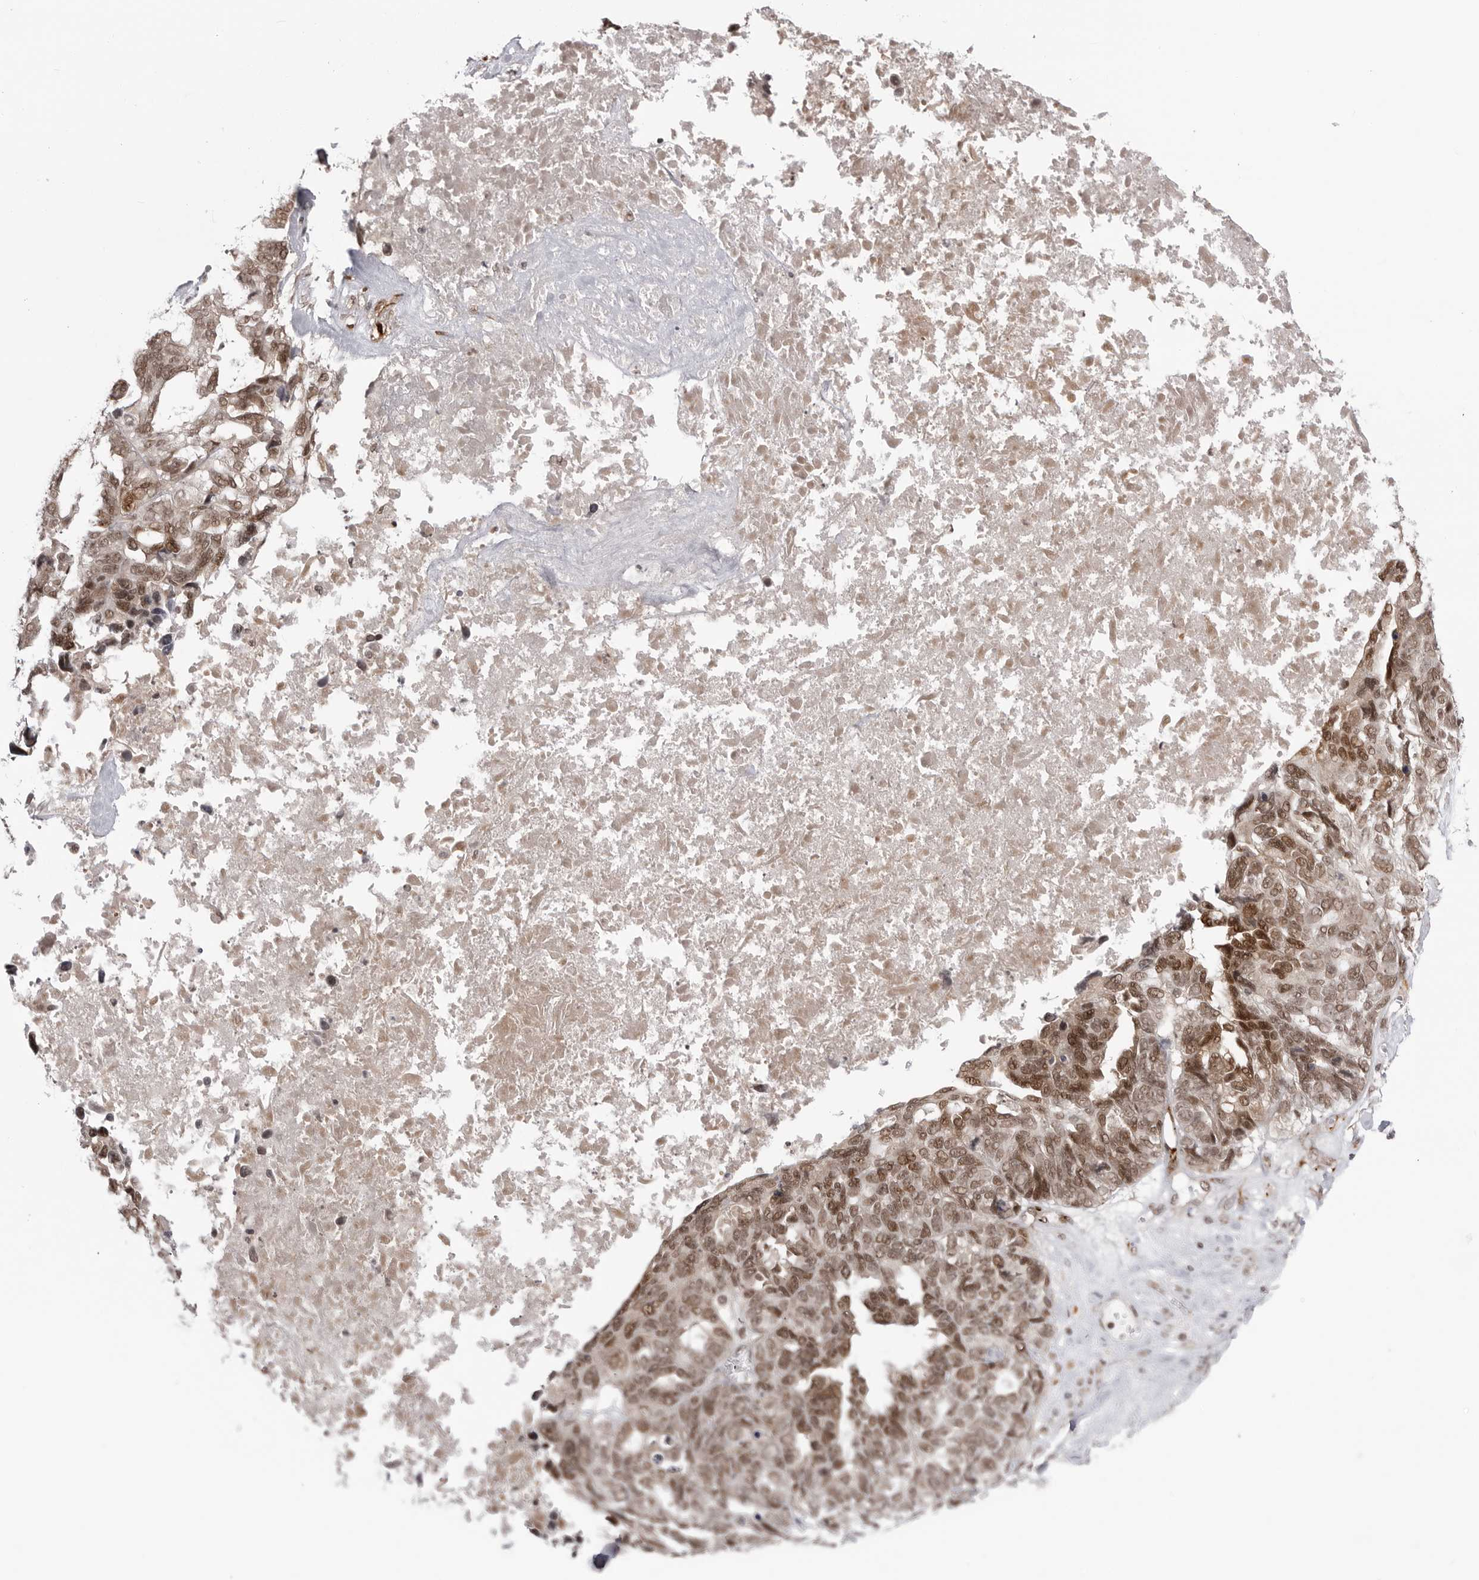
{"staining": {"intensity": "moderate", "quantity": ">75%", "location": "nuclear"}, "tissue": "ovarian cancer", "cell_type": "Tumor cells", "image_type": "cancer", "snomed": [{"axis": "morphology", "description": "Cystadenocarcinoma, serous, NOS"}, {"axis": "topography", "description": "Ovary"}], "caption": "Immunohistochemical staining of human serous cystadenocarcinoma (ovarian) shows moderate nuclear protein staining in about >75% of tumor cells.", "gene": "TRIM66", "patient": {"sex": "female", "age": 79}}